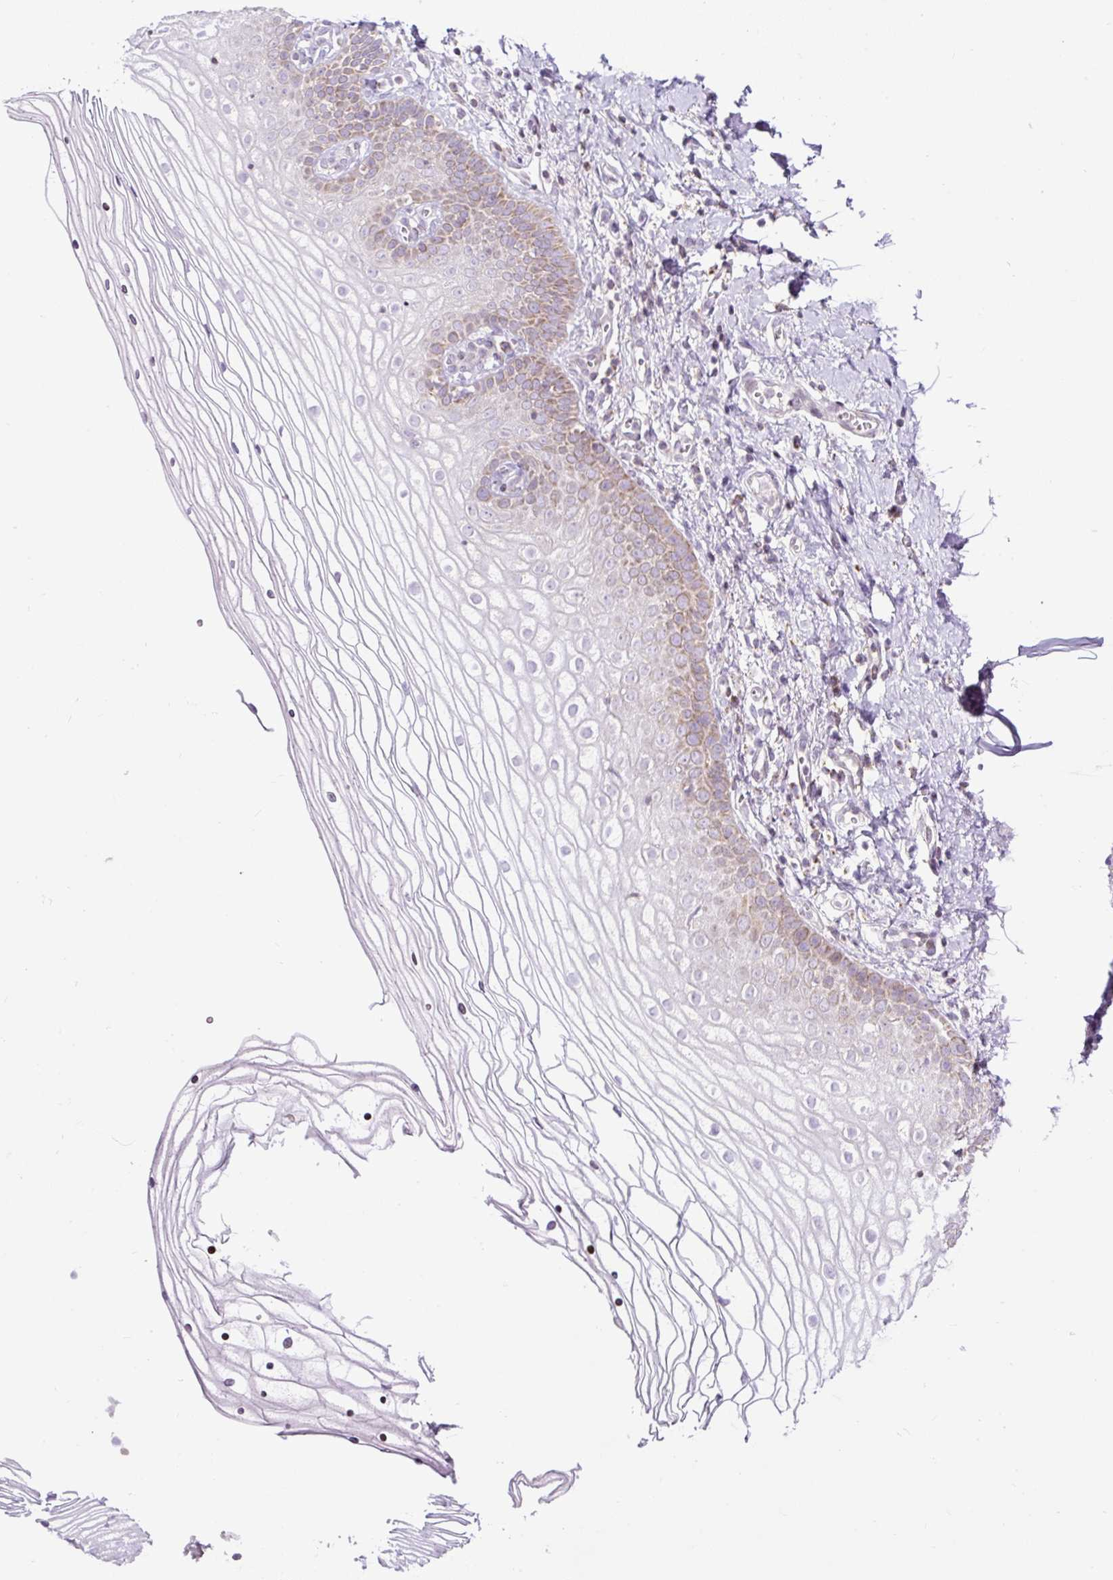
{"staining": {"intensity": "moderate", "quantity": "<25%", "location": "cytoplasmic/membranous"}, "tissue": "vagina", "cell_type": "Squamous epithelial cells", "image_type": "normal", "snomed": [{"axis": "morphology", "description": "Normal tissue, NOS"}, {"axis": "topography", "description": "Vagina"}], "caption": "Protein staining by immunohistochemistry (IHC) reveals moderate cytoplasmic/membranous positivity in about <25% of squamous epithelial cells in normal vagina.", "gene": "FMC1", "patient": {"sex": "female", "age": 56}}